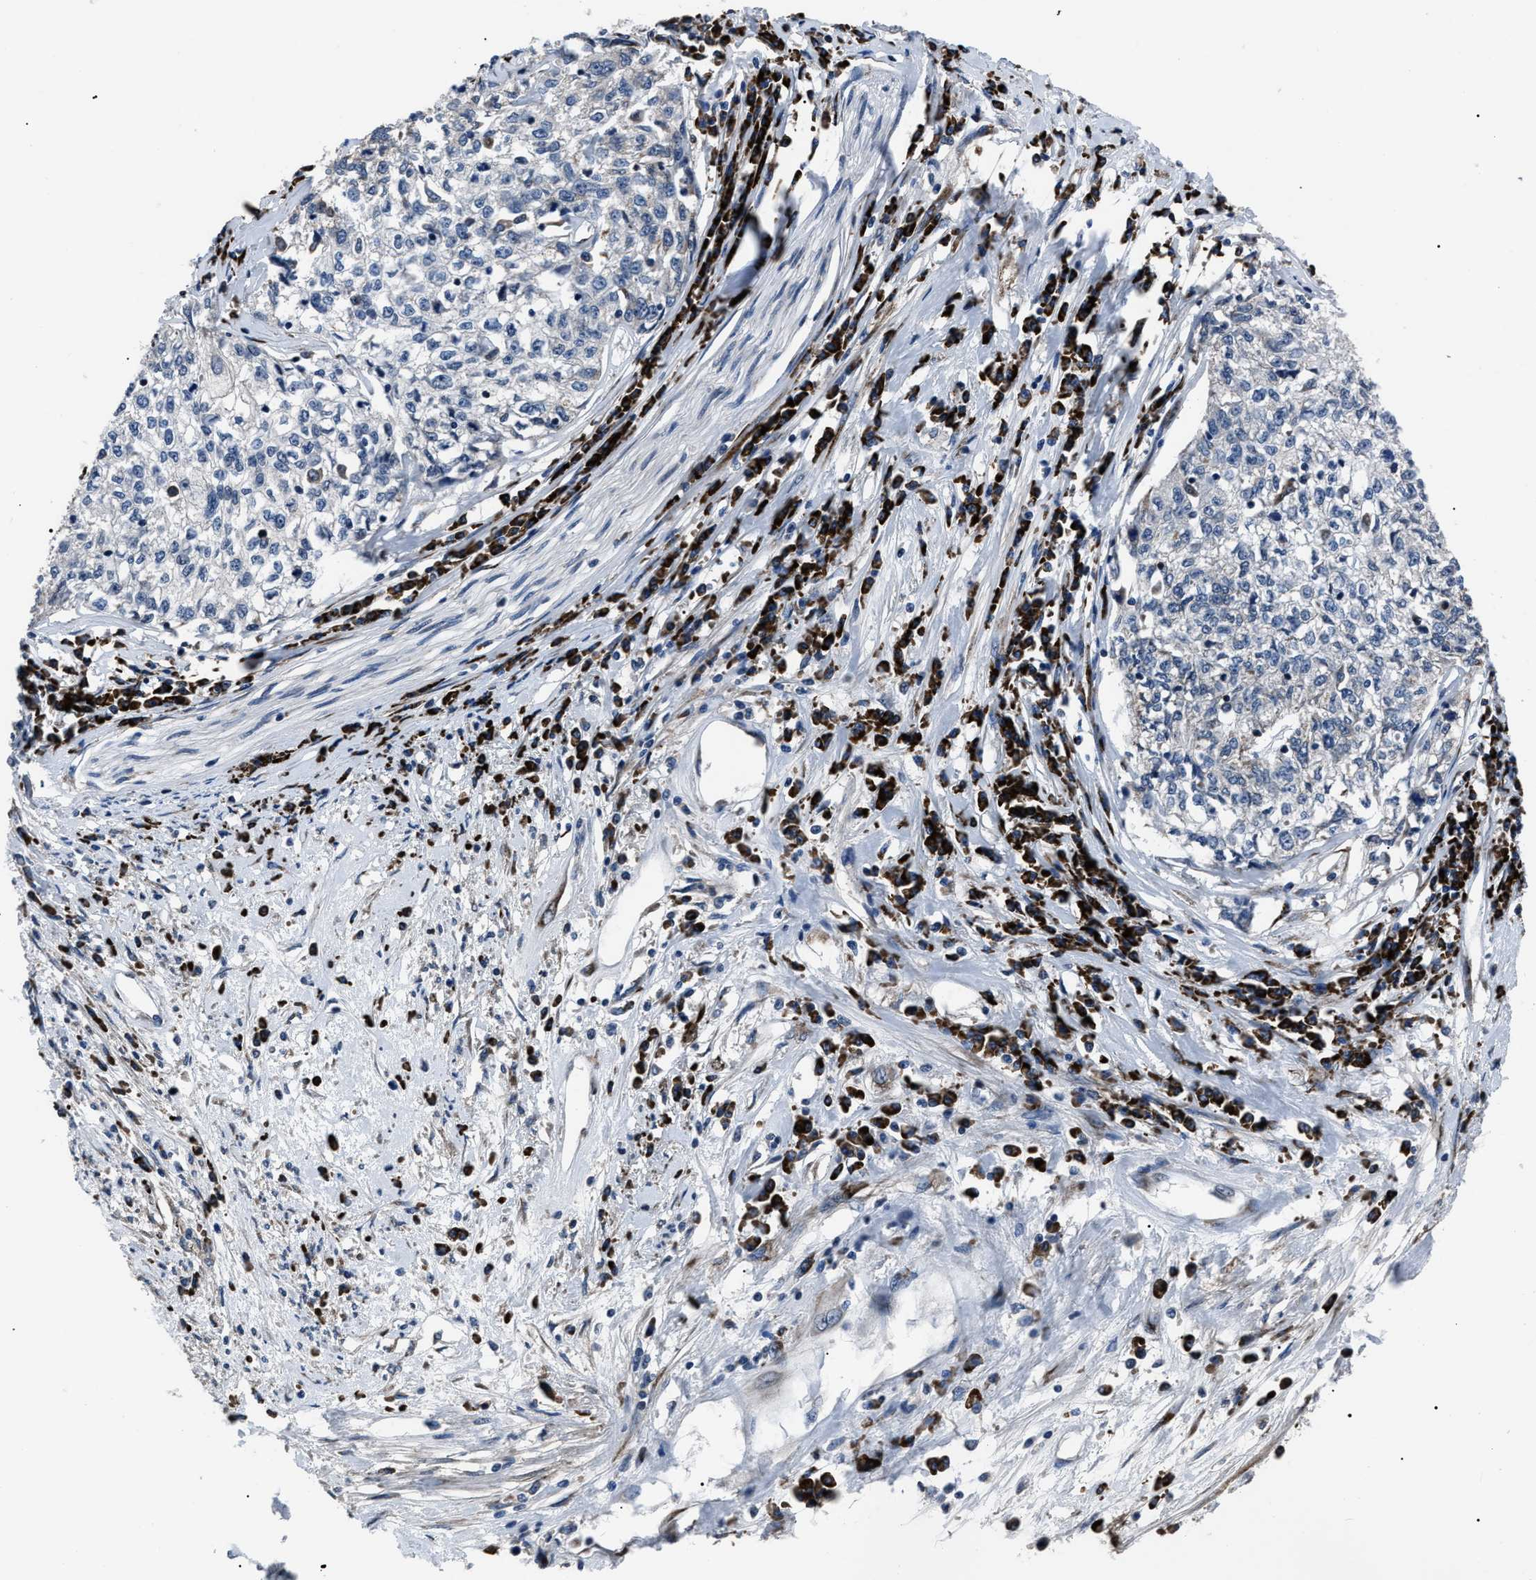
{"staining": {"intensity": "negative", "quantity": "none", "location": "none"}, "tissue": "cervical cancer", "cell_type": "Tumor cells", "image_type": "cancer", "snomed": [{"axis": "morphology", "description": "Squamous cell carcinoma, NOS"}, {"axis": "topography", "description": "Cervix"}], "caption": "Protein analysis of squamous cell carcinoma (cervical) exhibits no significant expression in tumor cells.", "gene": "LRRC14", "patient": {"sex": "female", "age": 57}}